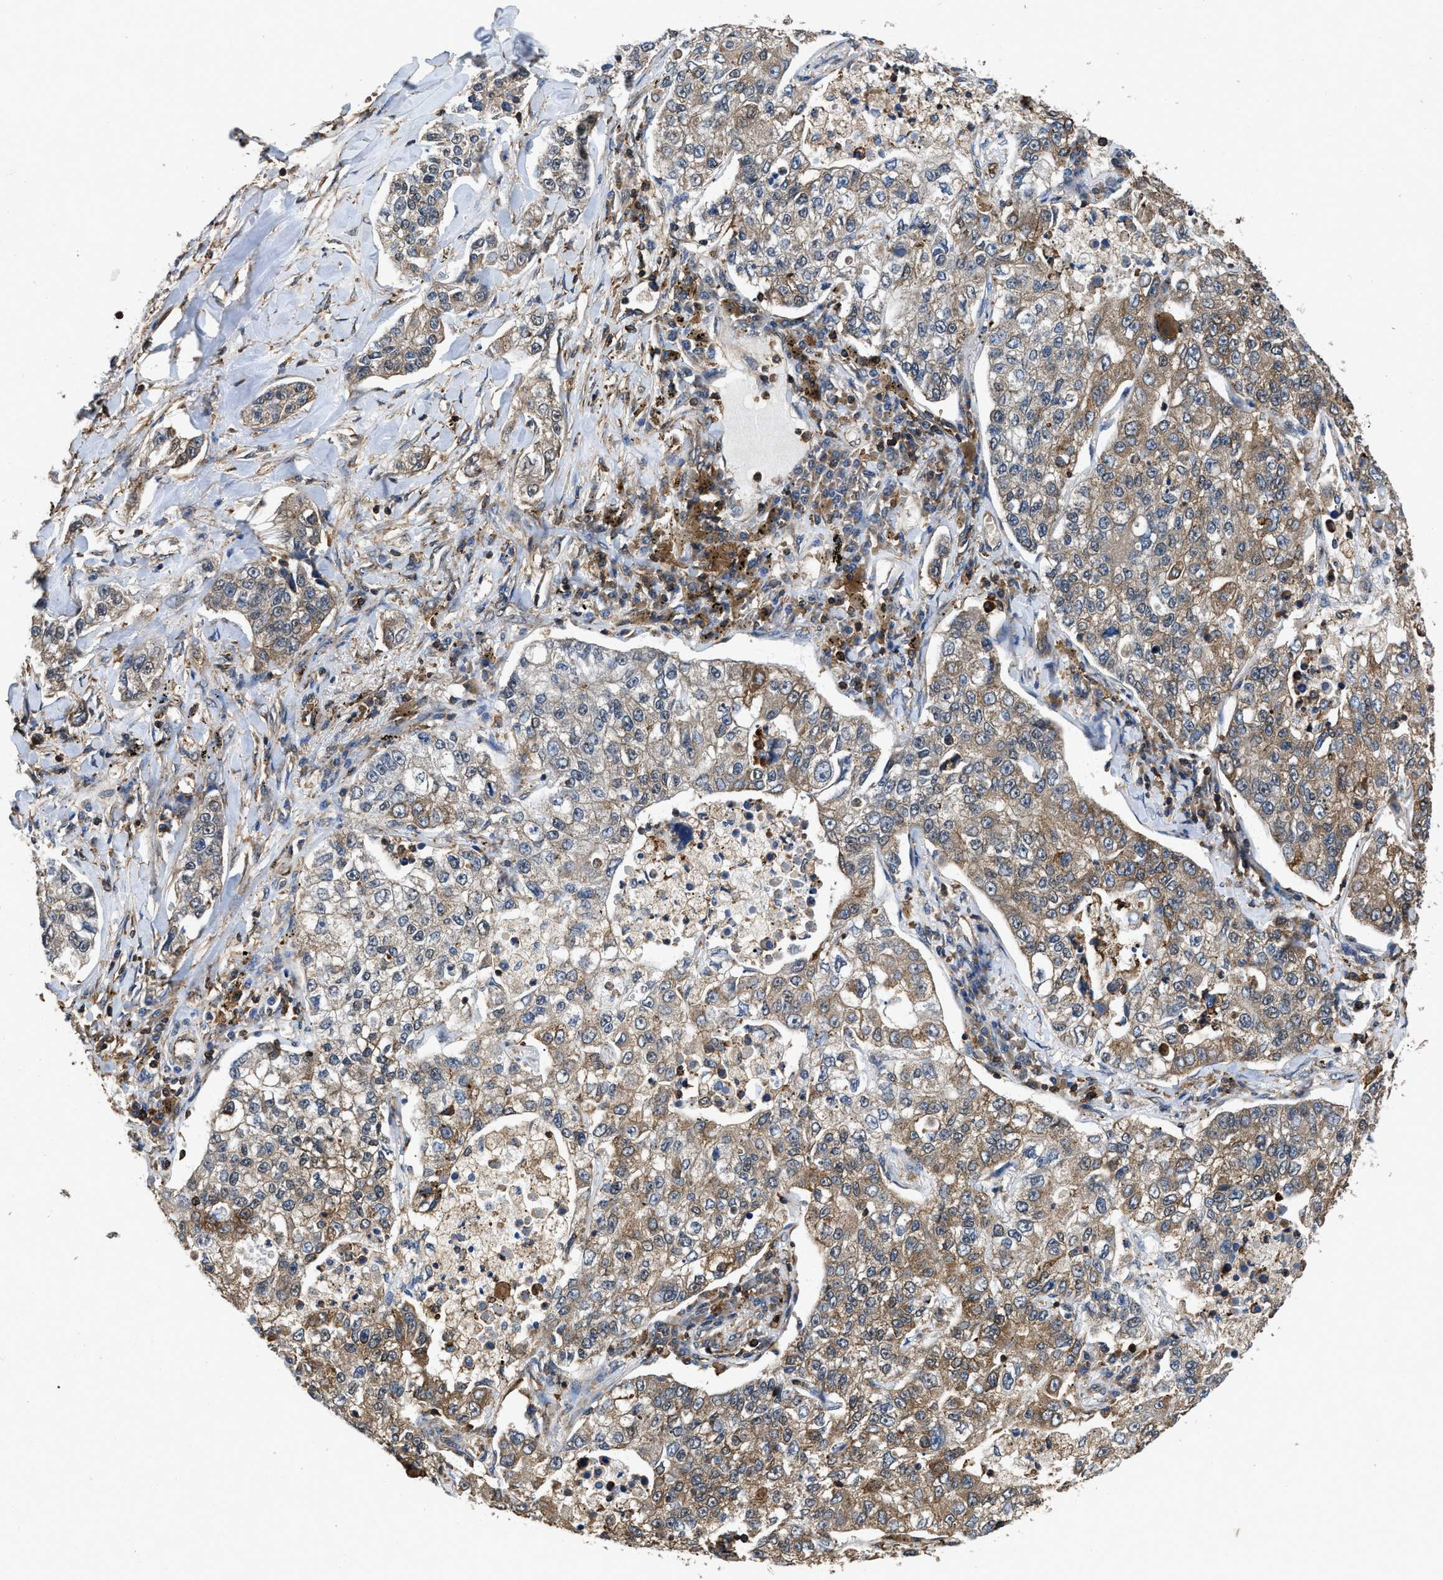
{"staining": {"intensity": "weak", "quantity": ">75%", "location": "cytoplasmic/membranous"}, "tissue": "lung cancer", "cell_type": "Tumor cells", "image_type": "cancer", "snomed": [{"axis": "morphology", "description": "Adenocarcinoma, NOS"}, {"axis": "topography", "description": "Lung"}], "caption": "Weak cytoplasmic/membranous expression is identified in about >75% of tumor cells in lung adenocarcinoma.", "gene": "LINGO2", "patient": {"sex": "male", "age": 49}}